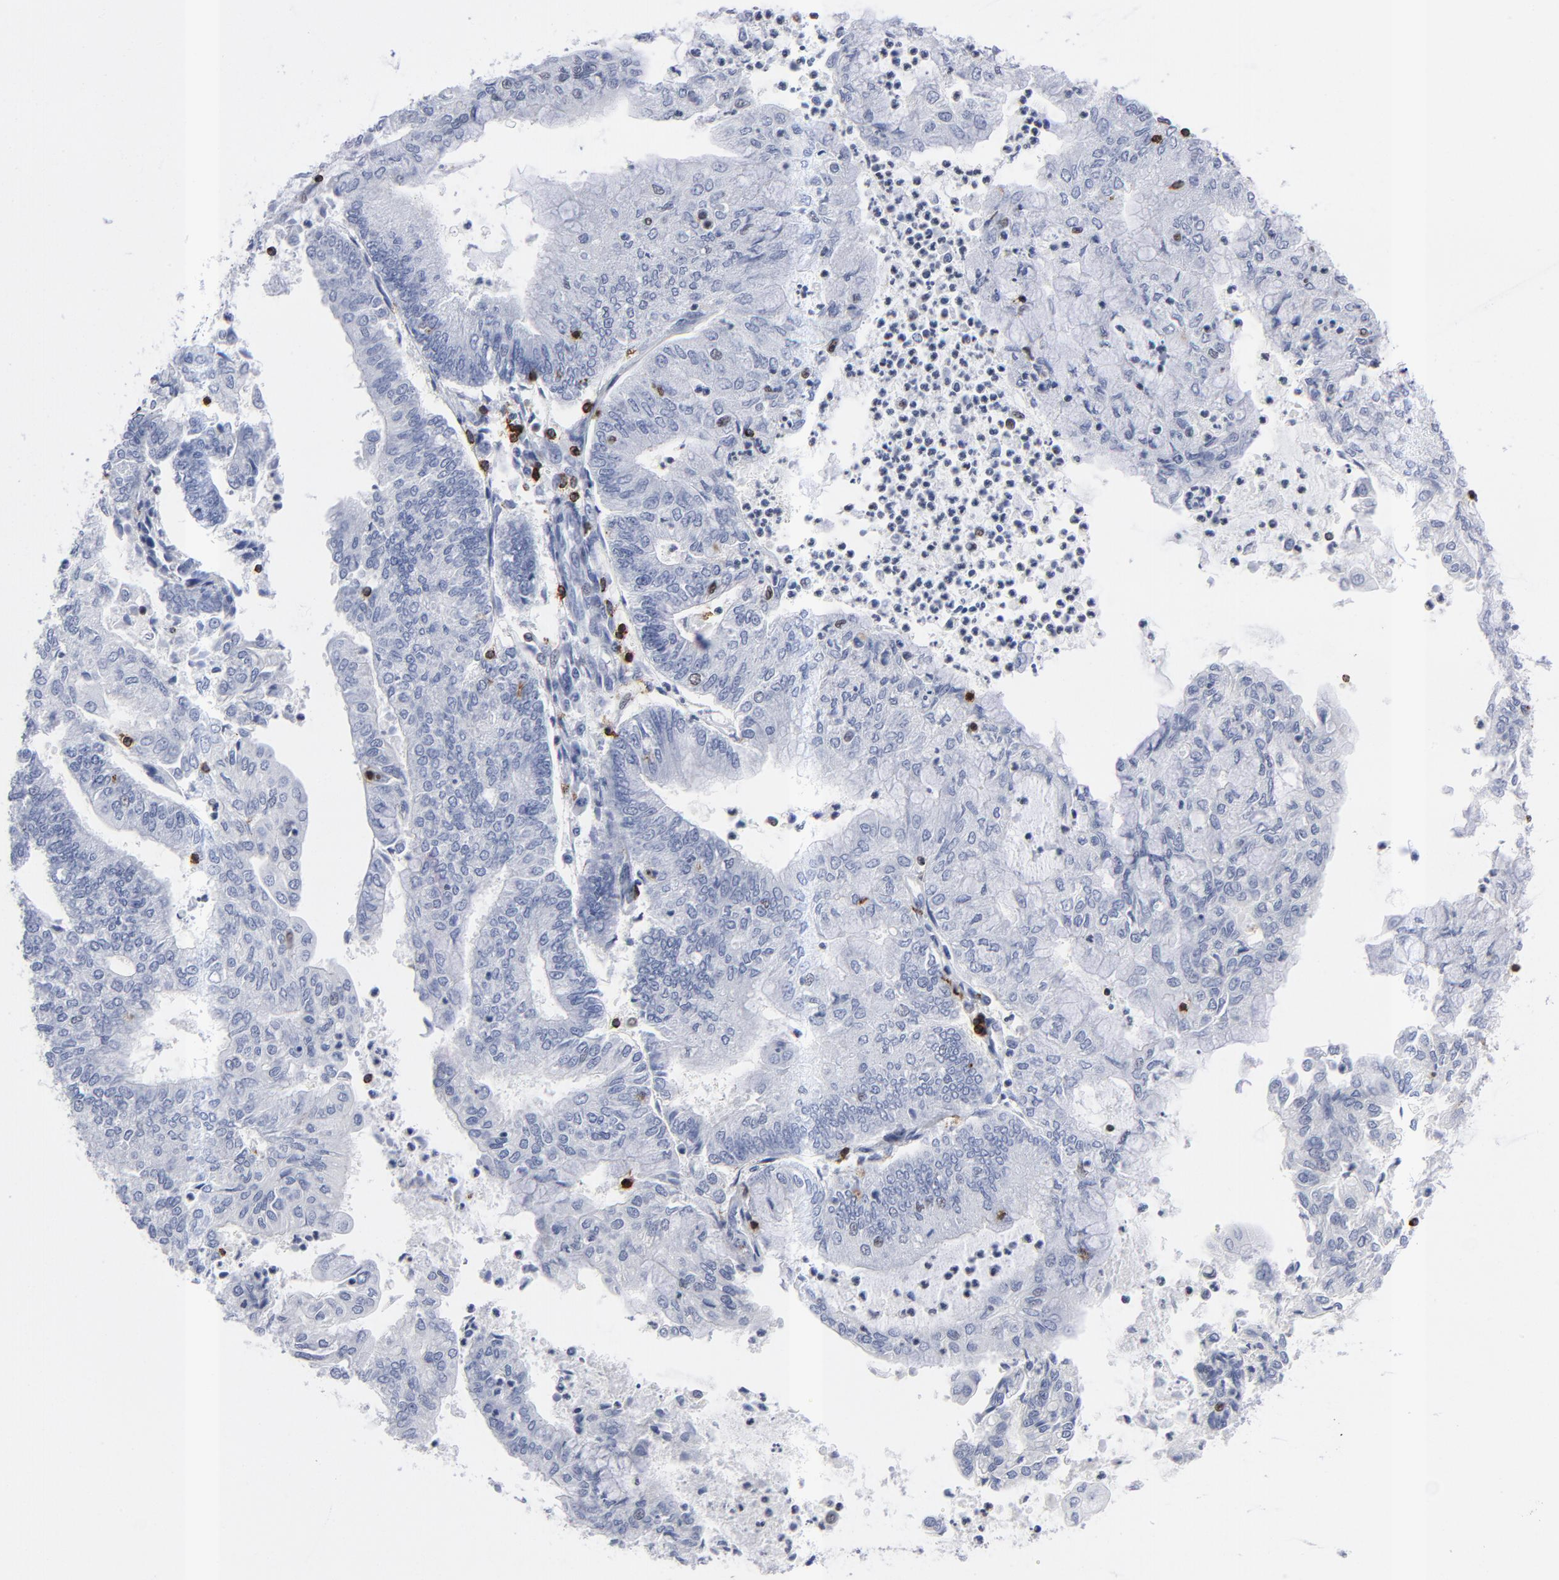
{"staining": {"intensity": "negative", "quantity": "none", "location": "none"}, "tissue": "endometrial cancer", "cell_type": "Tumor cells", "image_type": "cancer", "snomed": [{"axis": "morphology", "description": "Adenocarcinoma, NOS"}, {"axis": "topography", "description": "Endometrium"}], "caption": "This is a image of IHC staining of adenocarcinoma (endometrial), which shows no staining in tumor cells.", "gene": "CD2", "patient": {"sex": "female", "age": 59}}